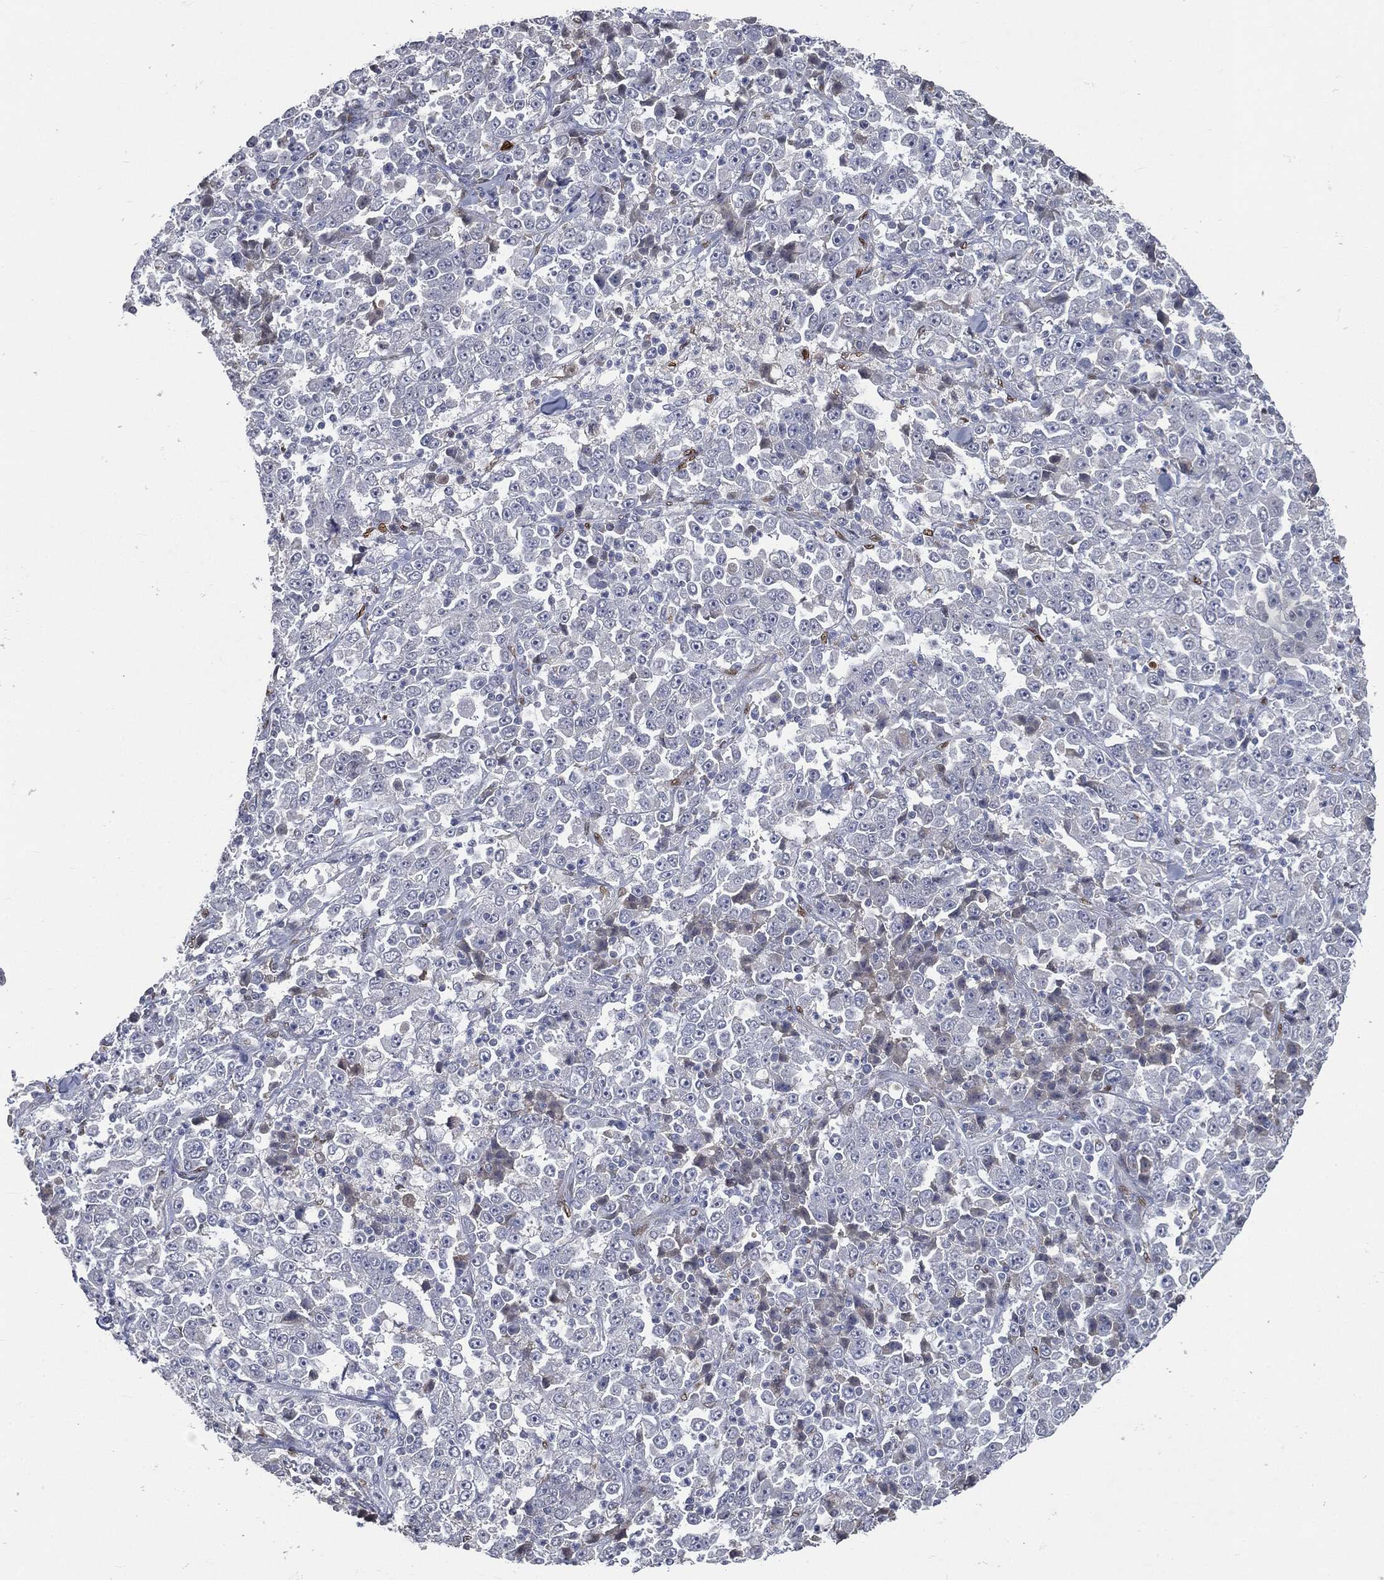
{"staining": {"intensity": "negative", "quantity": "none", "location": "none"}, "tissue": "stomach cancer", "cell_type": "Tumor cells", "image_type": "cancer", "snomed": [{"axis": "morphology", "description": "Normal tissue, NOS"}, {"axis": "morphology", "description": "Adenocarcinoma, NOS"}, {"axis": "topography", "description": "Stomach, upper"}, {"axis": "topography", "description": "Stomach"}], "caption": "An immunohistochemistry micrograph of adenocarcinoma (stomach) is shown. There is no staining in tumor cells of adenocarcinoma (stomach).", "gene": "CASD1", "patient": {"sex": "male", "age": 59}}